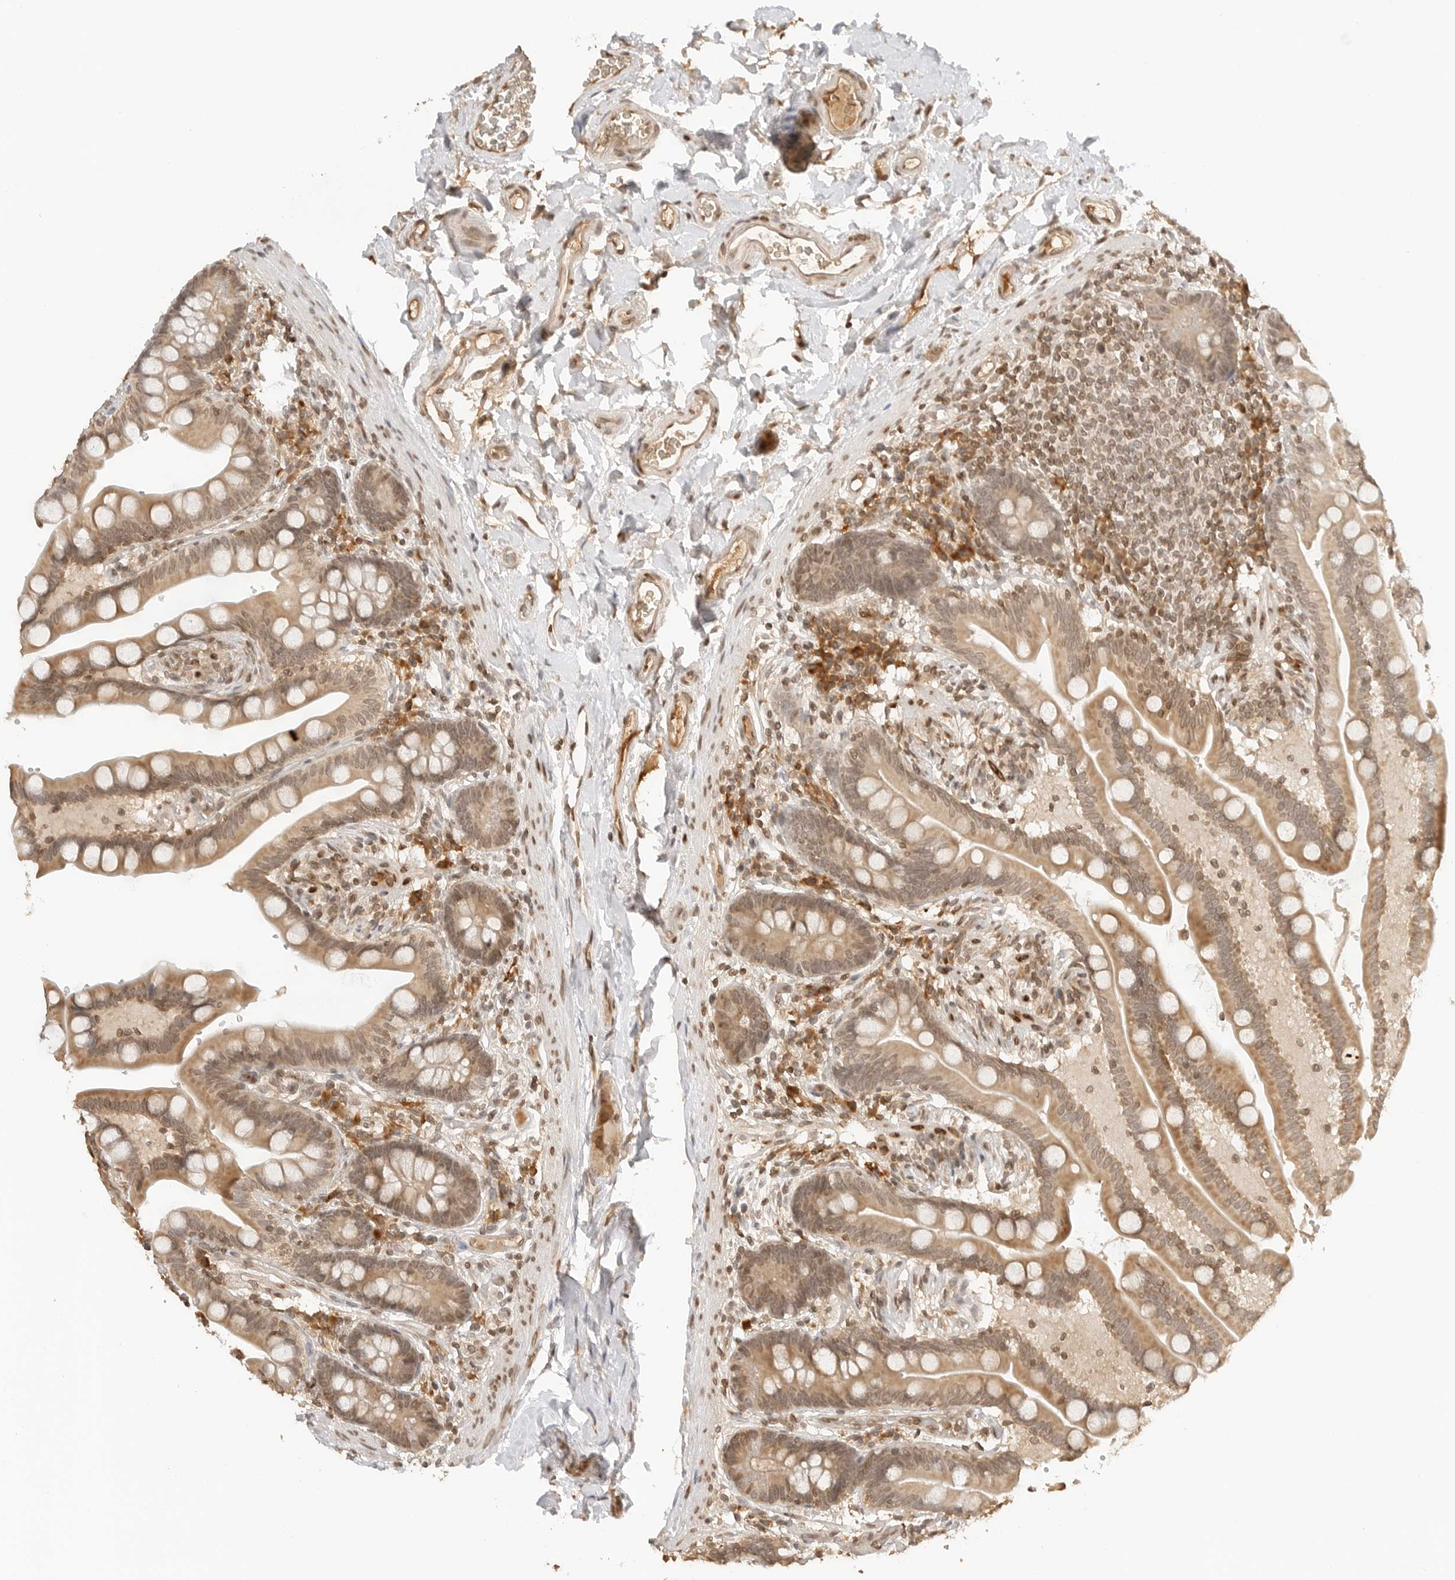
{"staining": {"intensity": "moderate", "quantity": ">75%", "location": "cytoplasmic/membranous"}, "tissue": "colon", "cell_type": "Endothelial cells", "image_type": "normal", "snomed": [{"axis": "morphology", "description": "Normal tissue, NOS"}, {"axis": "topography", "description": "Smooth muscle"}, {"axis": "topography", "description": "Colon"}], "caption": "Colon was stained to show a protein in brown. There is medium levels of moderate cytoplasmic/membranous positivity in approximately >75% of endothelial cells. (DAB IHC, brown staining for protein, blue staining for nuclei).", "gene": "POLH", "patient": {"sex": "male", "age": 73}}